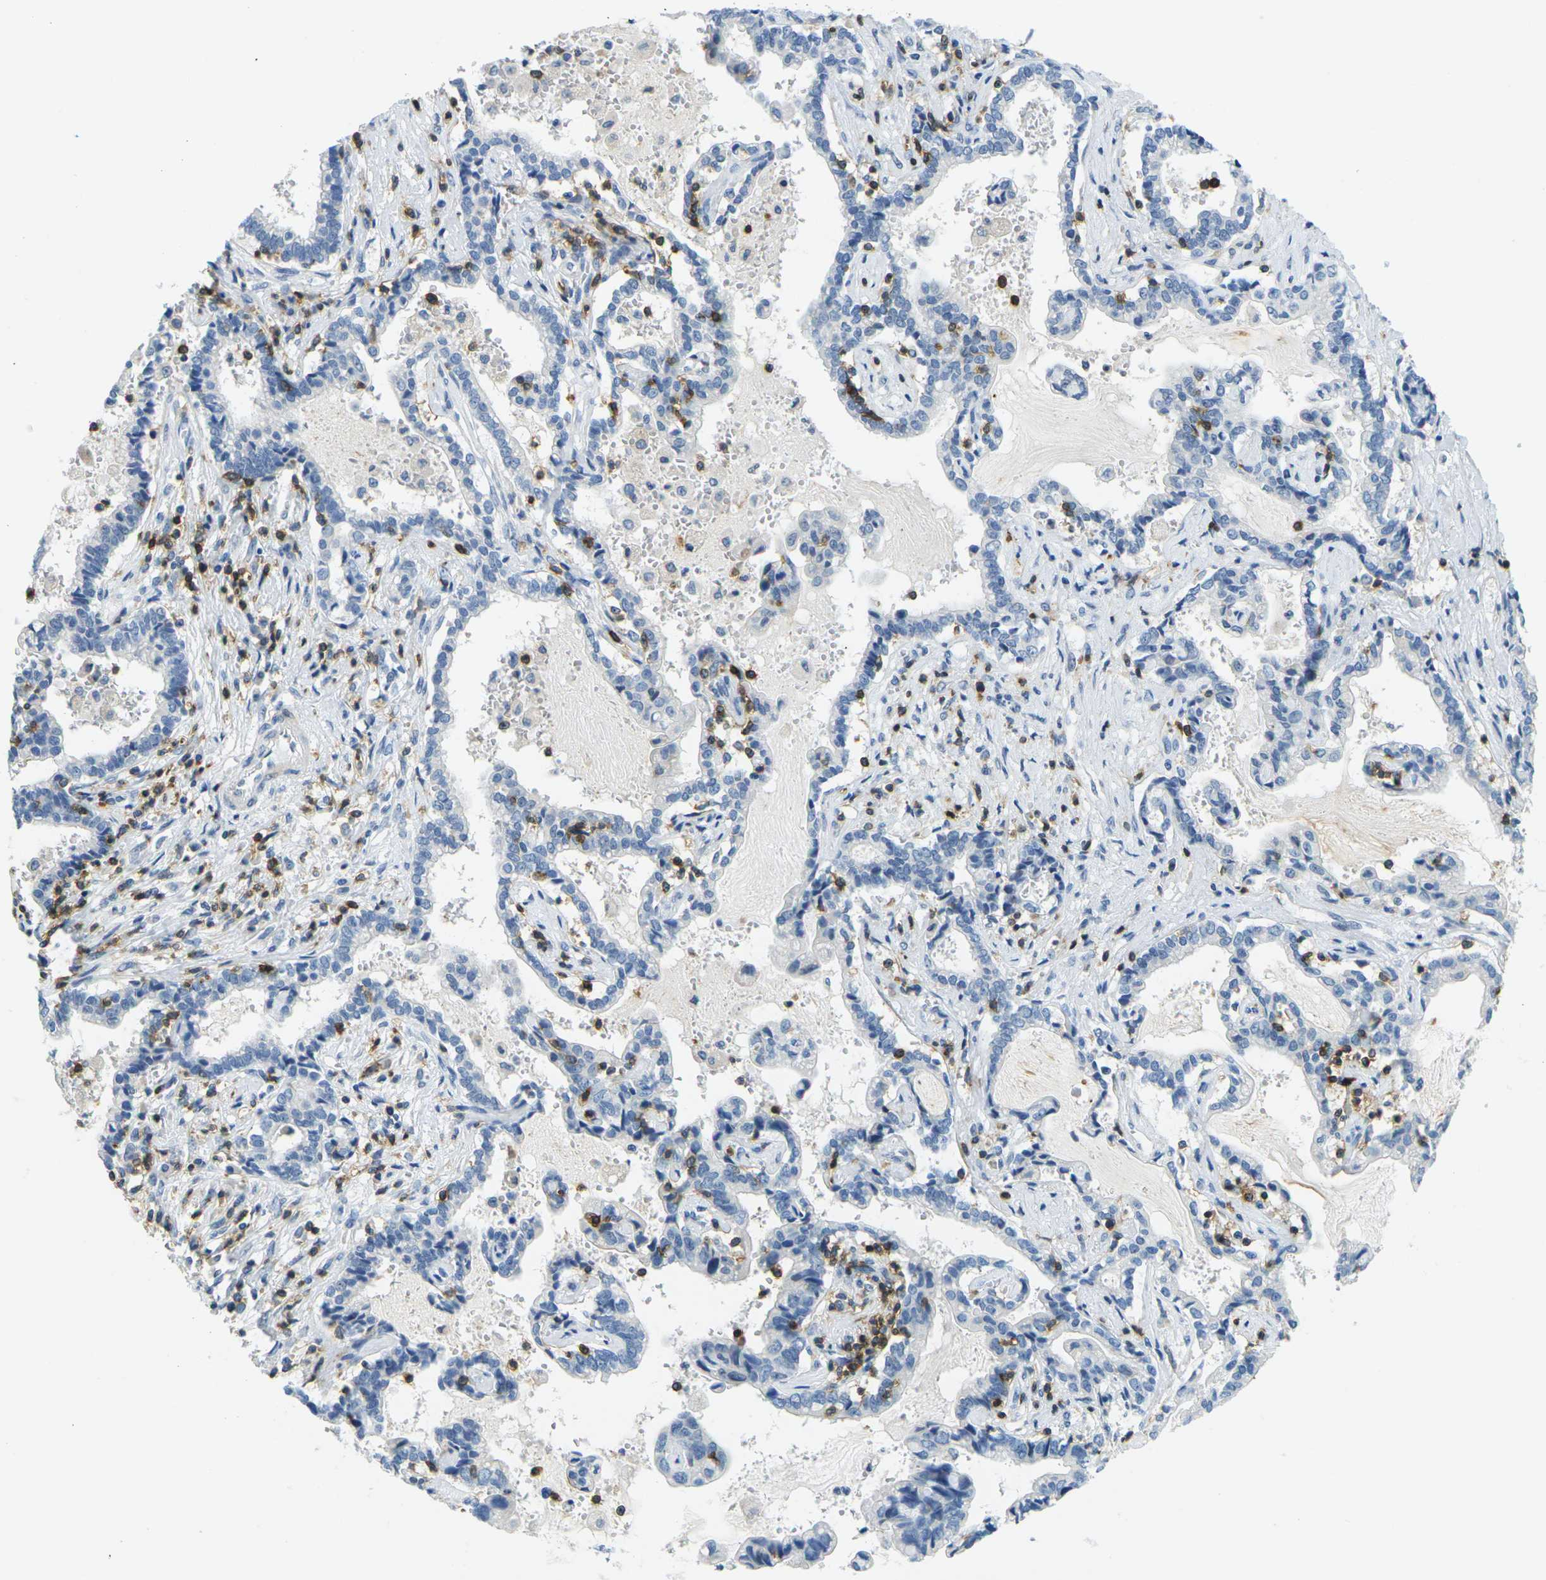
{"staining": {"intensity": "negative", "quantity": "none", "location": "none"}, "tissue": "liver cancer", "cell_type": "Tumor cells", "image_type": "cancer", "snomed": [{"axis": "morphology", "description": "Cholangiocarcinoma"}, {"axis": "topography", "description": "Liver"}], "caption": "Immunohistochemical staining of liver cholangiocarcinoma displays no significant expression in tumor cells.", "gene": "CD3D", "patient": {"sex": "male", "age": 57}}